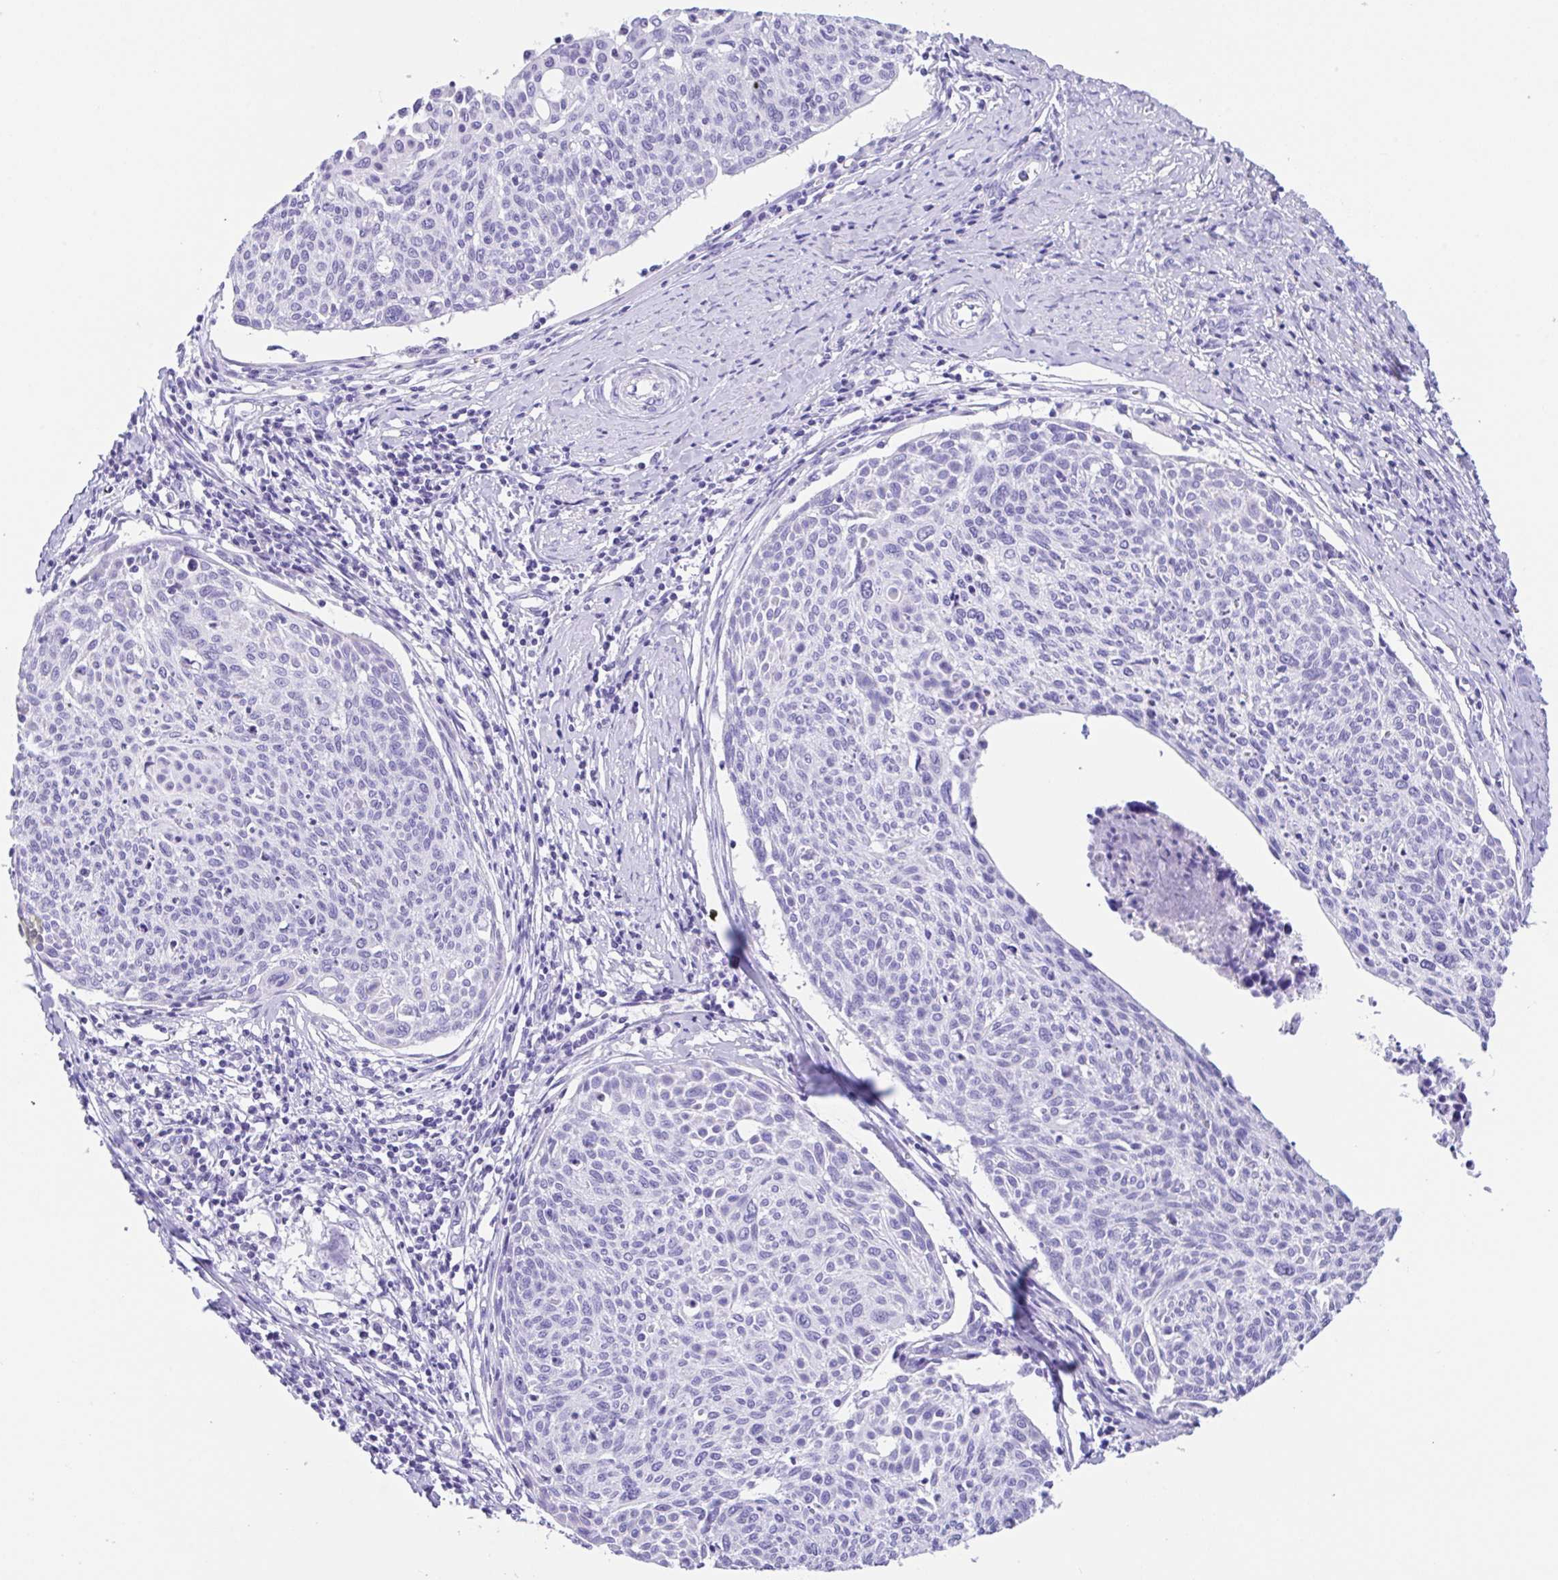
{"staining": {"intensity": "negative", "quantity": "none", "location": "none"}, "tissue": "cervical cancer", "cell_type": "Tumor cells", "image_type": "cancer", "snomed": [{"axis": "morphology", "description": "Squamous cell carcinoma, NOS"}, {"axis": "topography", "description": "Cervix"}], "caption": "High power microscopy micrograph of an IHC image of squamous cell carcinoma (cervical), revealing no significant positivity in tumor cells.", "gene": "CPA1", "patient": {"sex": "female", "age": 49}}